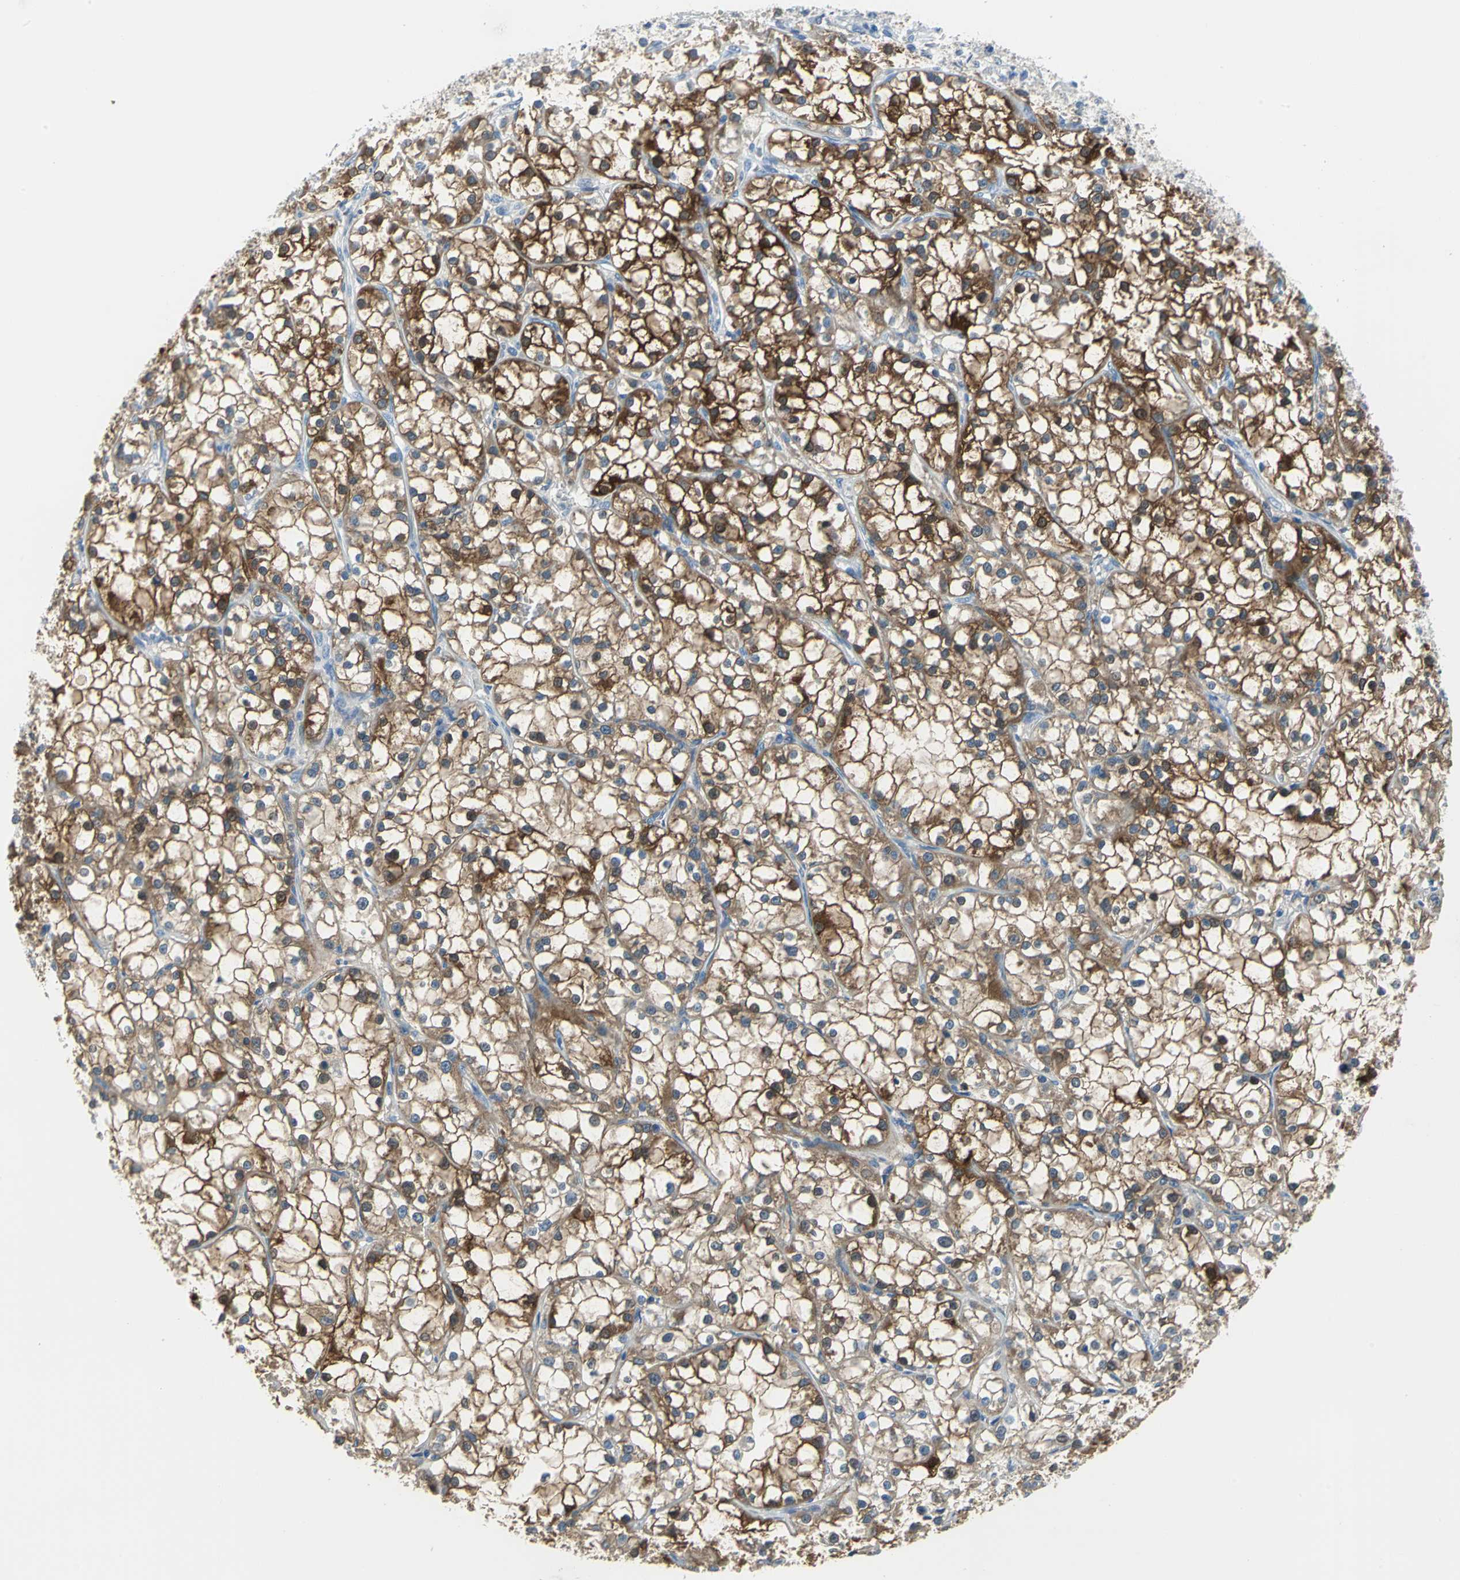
{"staining": {"intensity": "strong", "quantity": ">75%", "location": "cytoplasmic/membranous"}, "tissue": "renal cancer", "cell_type": "Tumor cells", "image_type": "cancer", "snomed": [{"axis": "morphology", "description": "Adenocarcinoma, NOS"}, {"axis": "topography", "description": "Kidney"}], "caption": "This is a histology image of immunohistochemistry staining of renal cancer, which shows strong positivity in the cytoplasmic/membranous of tumor cells.", "gene": "PKLR", "patient": {"sex": "female", "age": 52}}